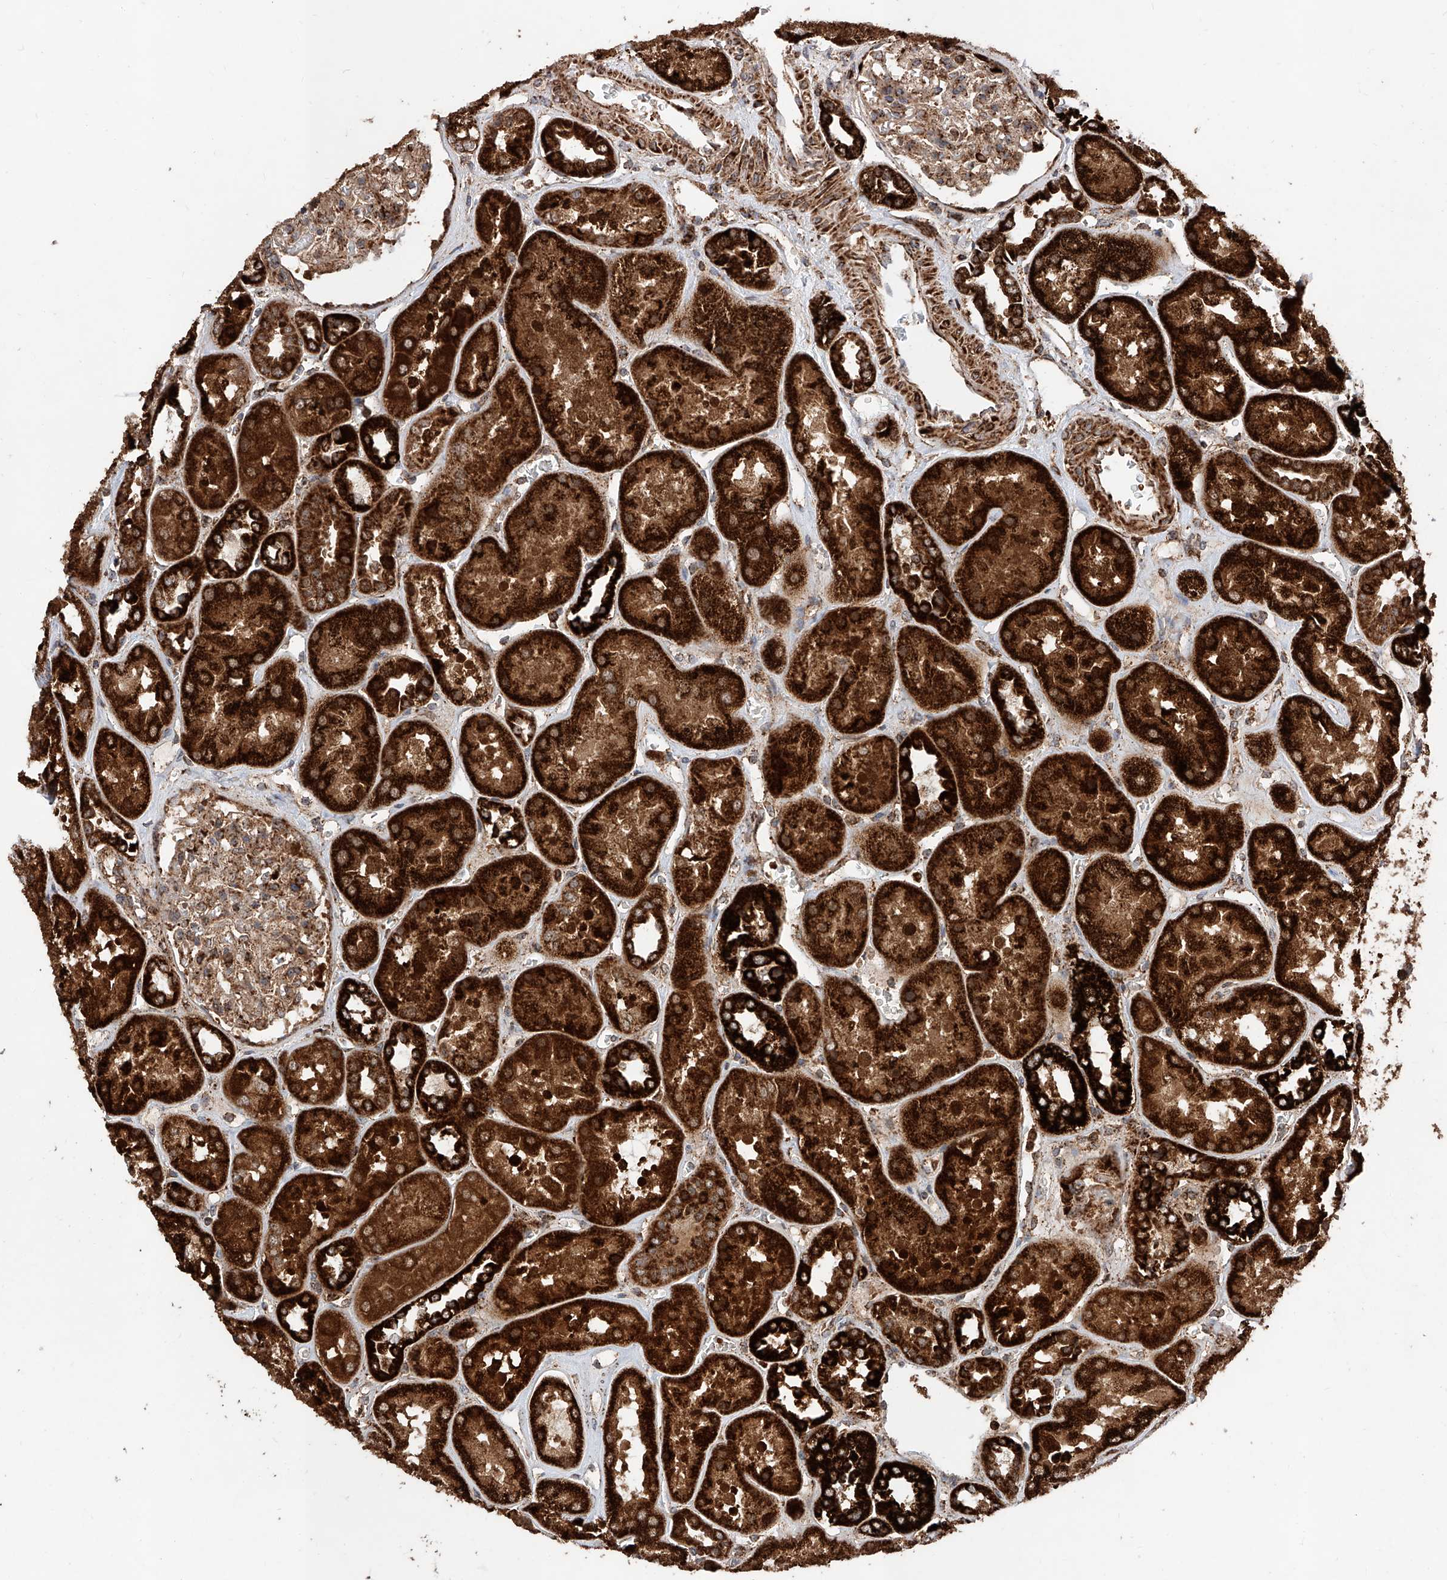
{"staining": {"intensity": "moderate", "quantity": ">75%", "location": "cytoplasmic/membranous"}, "tissue": "kidney", "cell_type": "Cells in glomeruli", "image_type": "normal", "snomed": [{"axis": "morphology", "description": "Normal tissue, NOS"}, {"axis": "topography", "description": "Kidney"}], "caption": "Immunohistochemistry (IHC) histopathology image of normal kidney: kidney stained using IHC reveals medium levels of moderate protein expression localized specifically in the cytoplasmic/membranous of cells in glomeruli, appearing as a cytoplasmic/membranous brown color.", "gene": "PISD", "patient": {"sex": "male", "age": 70}}